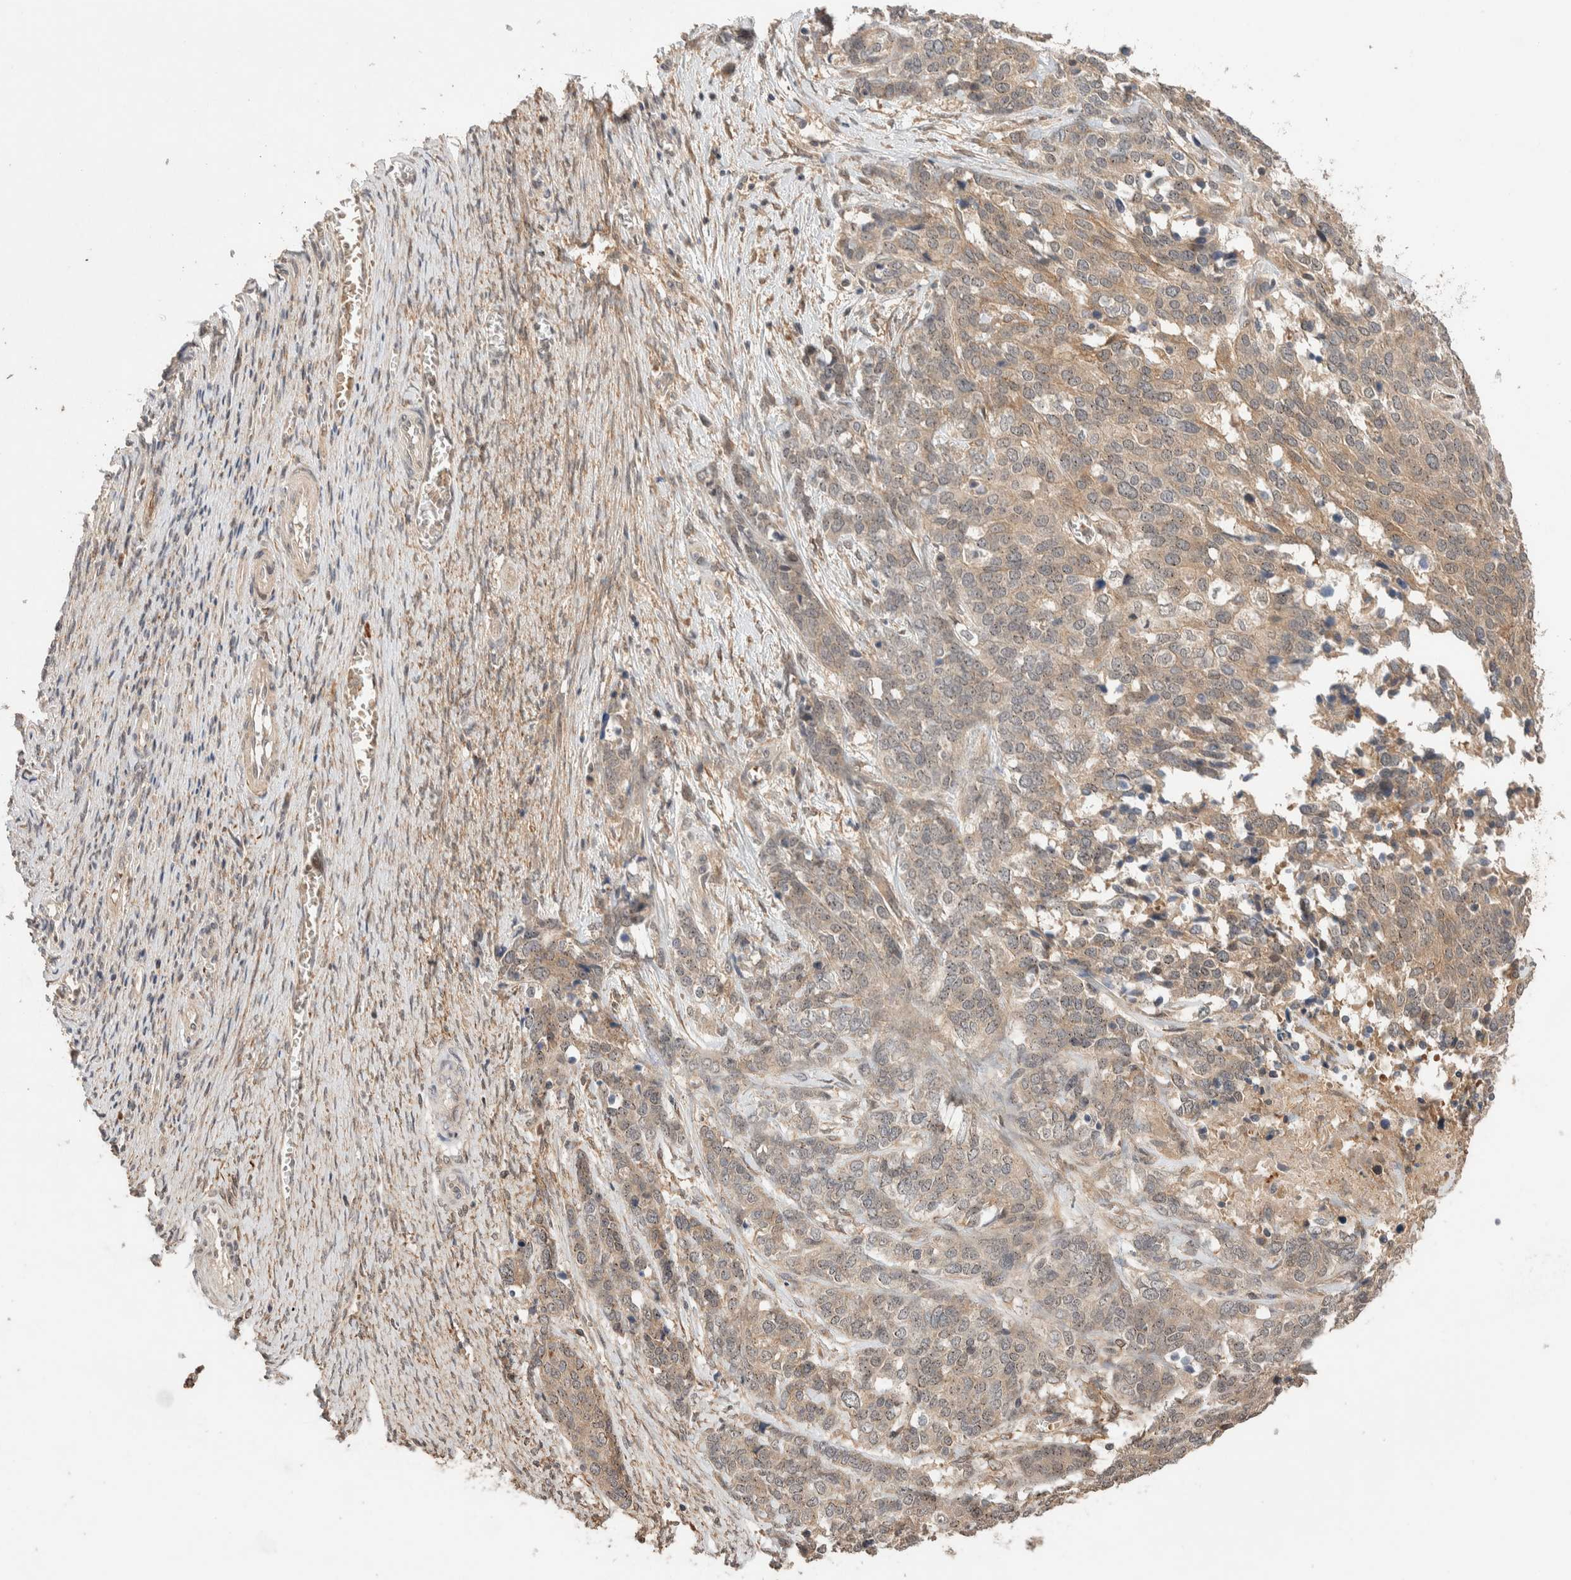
{"staining": {"intensity": "moderate", "quantity": "25%-75%", "location": "cytoplasmic/membranous"}, "tissue": "ovarian cancer", "cell_type": "Tumor cells", "image_type": "cancer", "snomed": [{"axis": "morphology", "description": "Cystadenocarcinoma, serous, NOS"}, {"axis": "topography", "description": "Ovary"}], "caption": "Ovarian cancer was stained to show a protein in brown. There is medium levels of moderate cytoplasmic/membranous staining in about 25%-75% of tumor cells. The staining was performed using DAB (3,3'-diaminobenzidine), with brown indicating positive protein expression. Nuclei are stained blue with hematoxylin.", "gene": "CASK", "patient": {"sex": "female", "age": 44}}